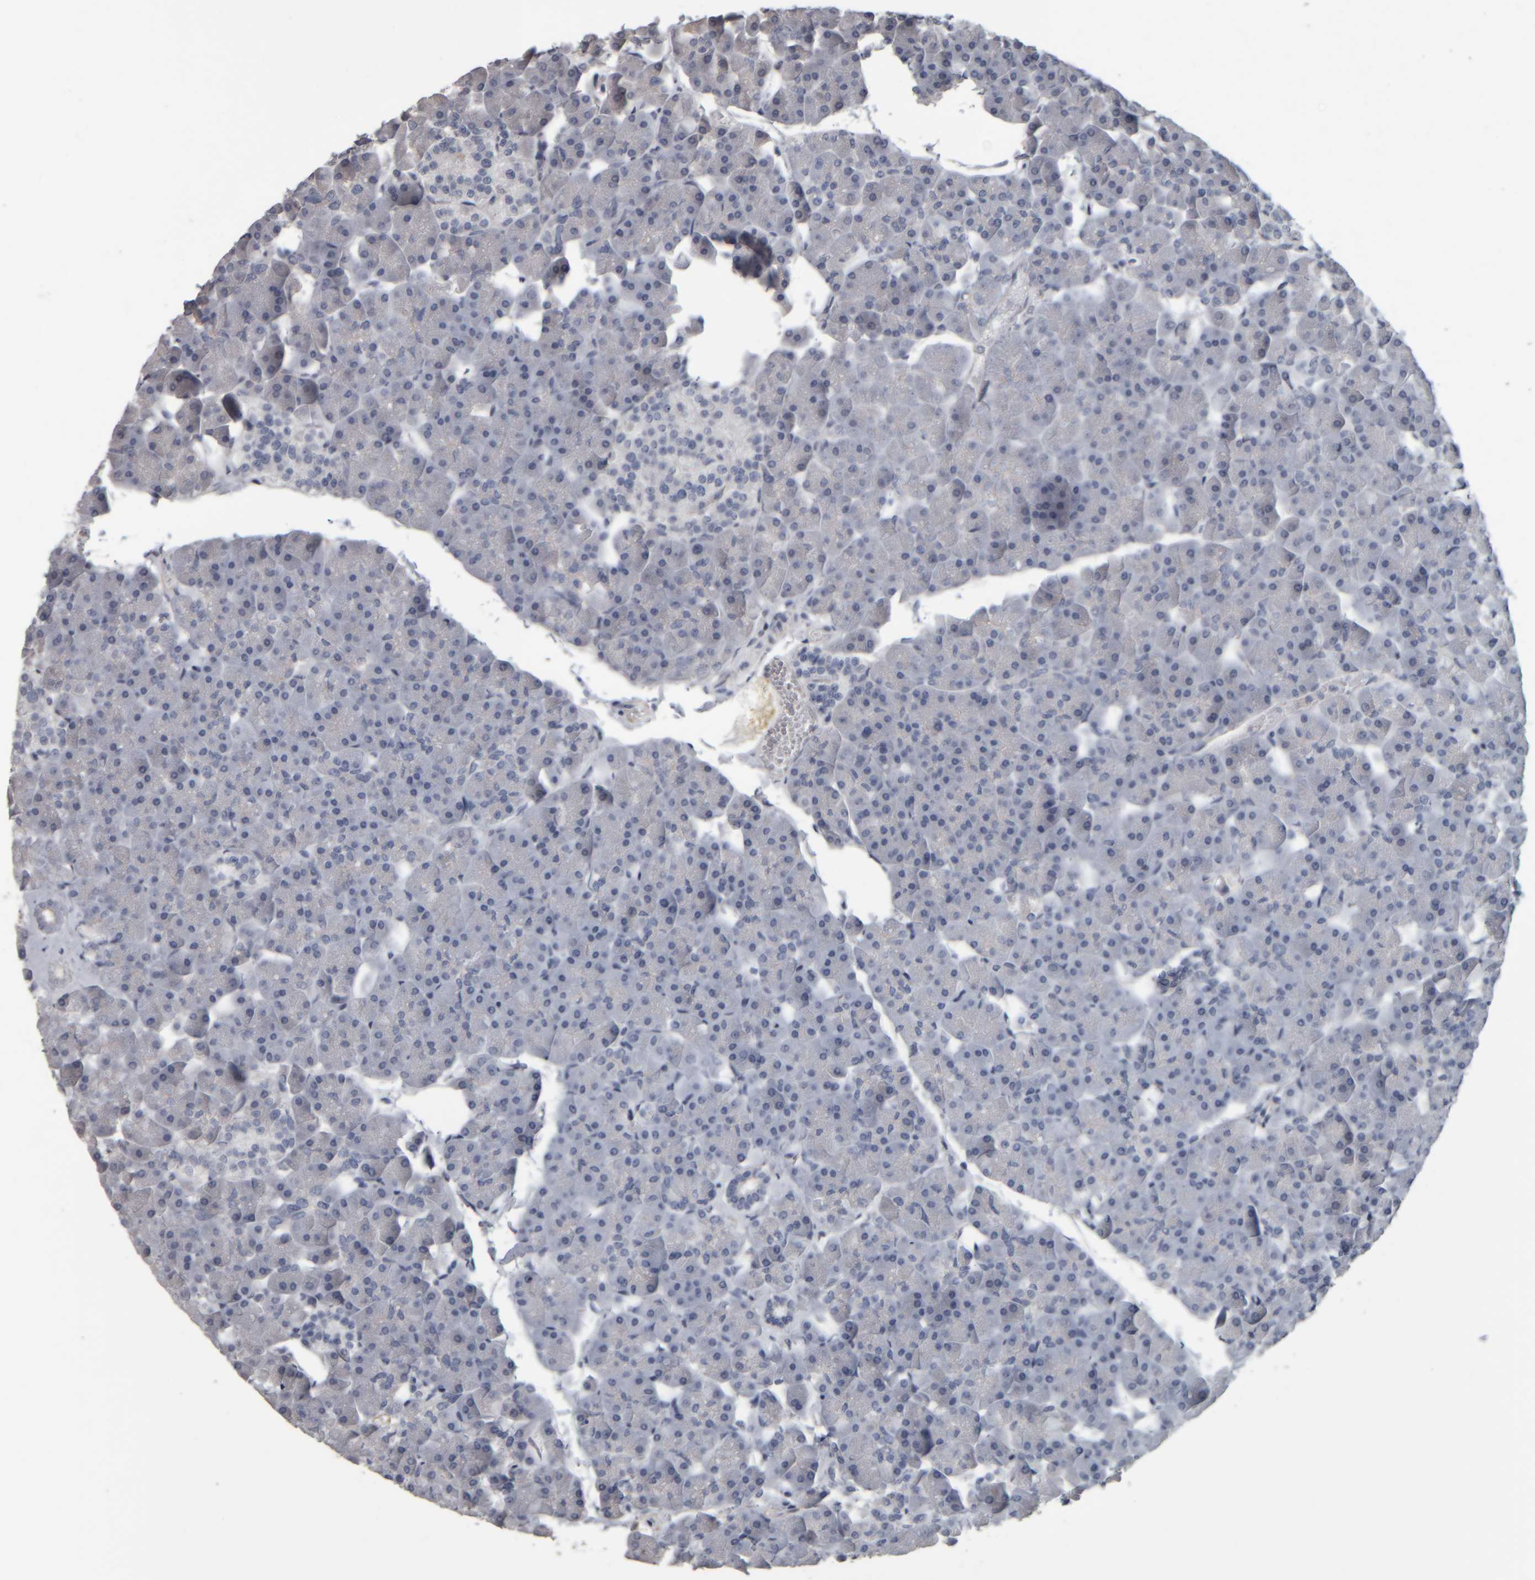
{"staining": {"intensity": "negative", "quantity": "none", "location": "none"}, "tissue": "pancreas", "cell_type": "Exocrine glandular cells", "image_type": "normal", "snomed": [{"axis": "morphology", "description": "Normal tissue, NOS"}, {"axis": "topography", "description": "Pancreas"}], "caption": "Photomicrograph shows no protein positivity in exocrine glandular cells of benign pancreas.", "gene": "CAVIN4", "patient": {"sex": "male", "age": 35}}